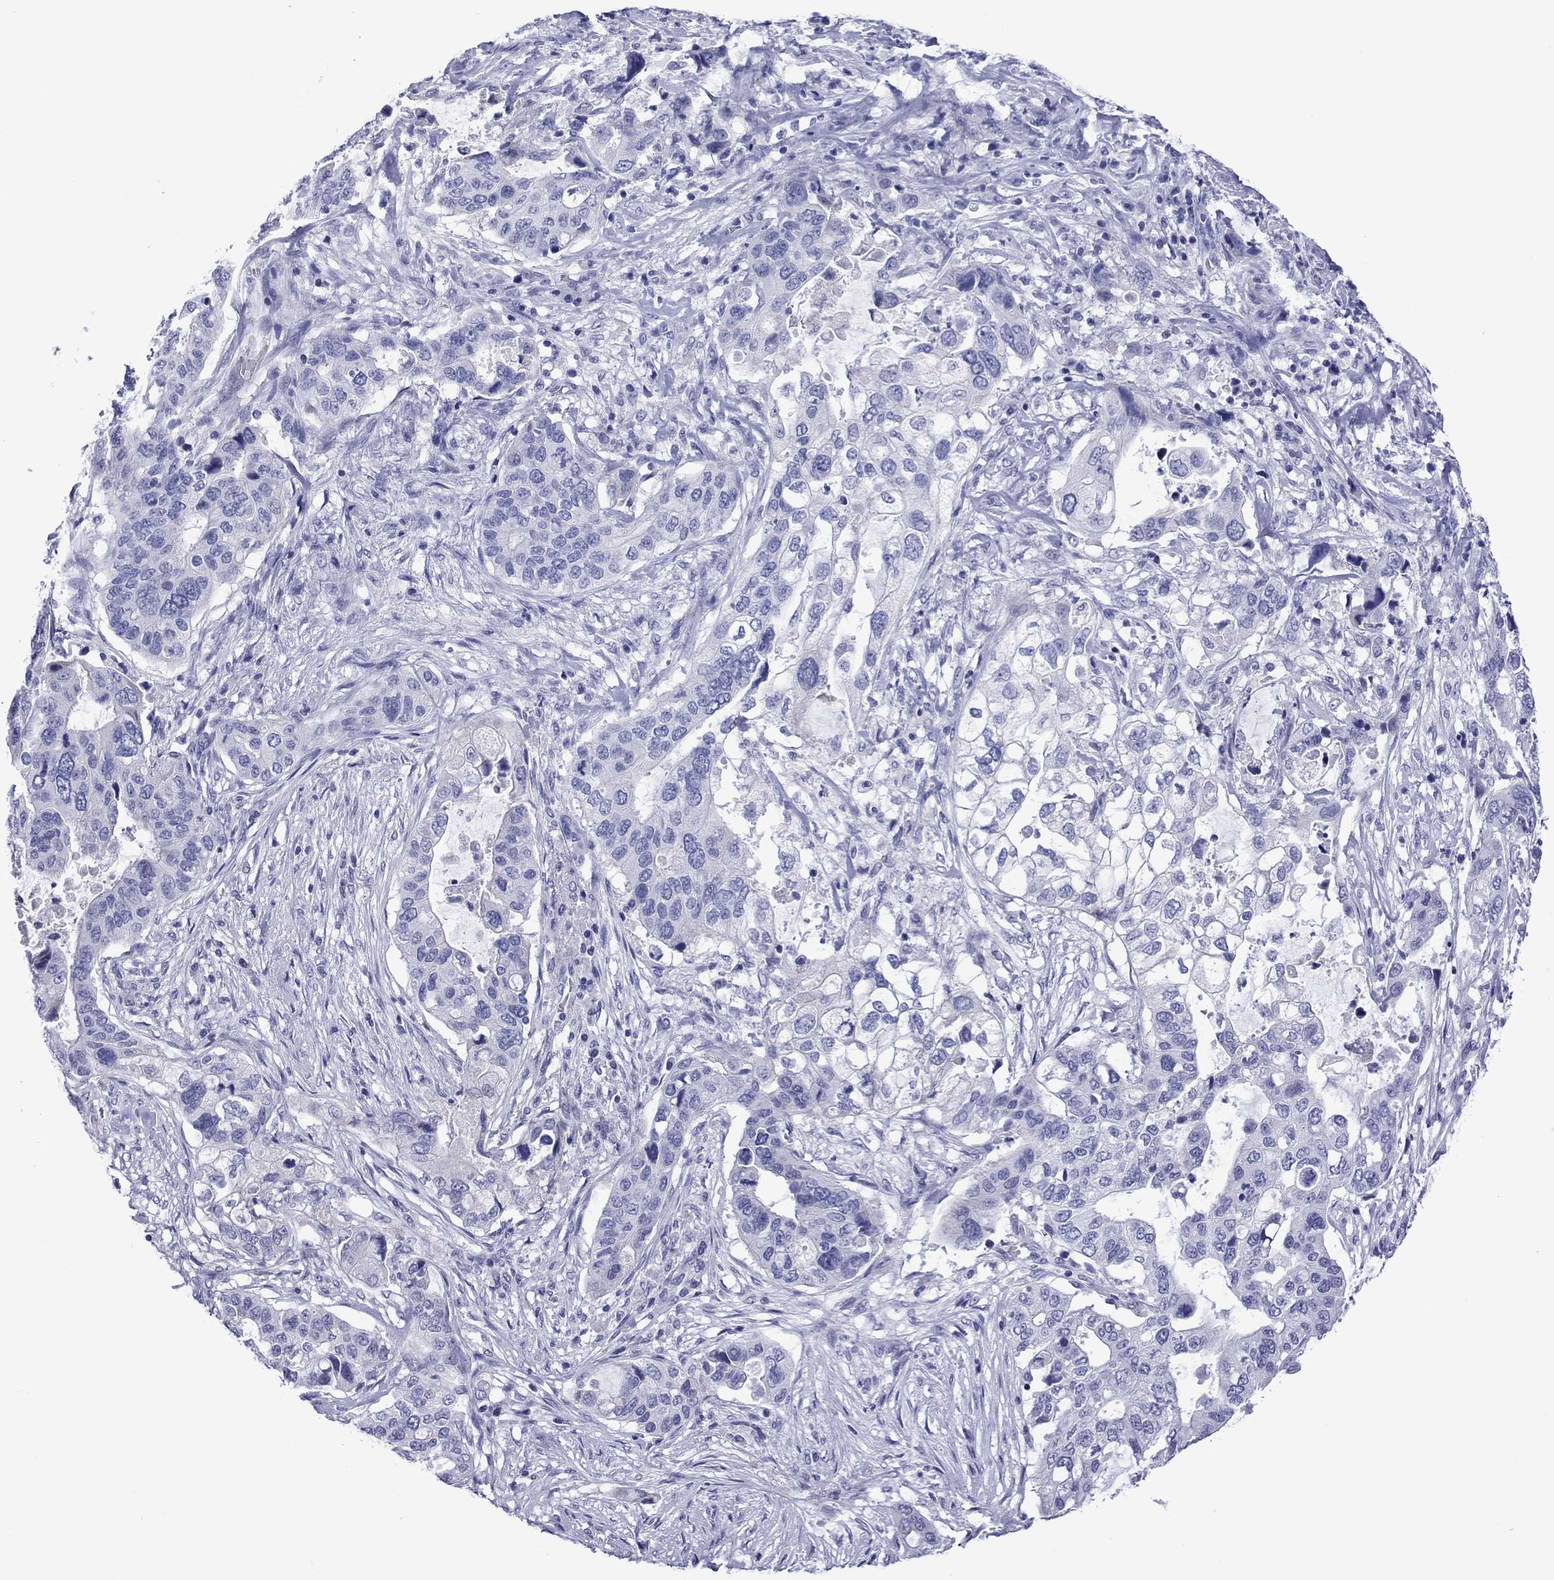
{"staining": {"intensity": "negative", "quantity": "none", "location": "none"}, "tissue": "stomach cancer", "cell_type": "Tumor cells", "image_type": "cancer", "snomed": [{"axis": "morphology", "description": "Adenocarcinoma, NOS"}, {"axis": "topography", "description": "Stomach"}], "caption": "This is an immunohistochemistry photomicrograph of human stomach cancer (adenocarcinoma). There is no positivity in tumor cells.", "gene": "PIWIL1", "patient": {"sex": "male", "age": 54}}